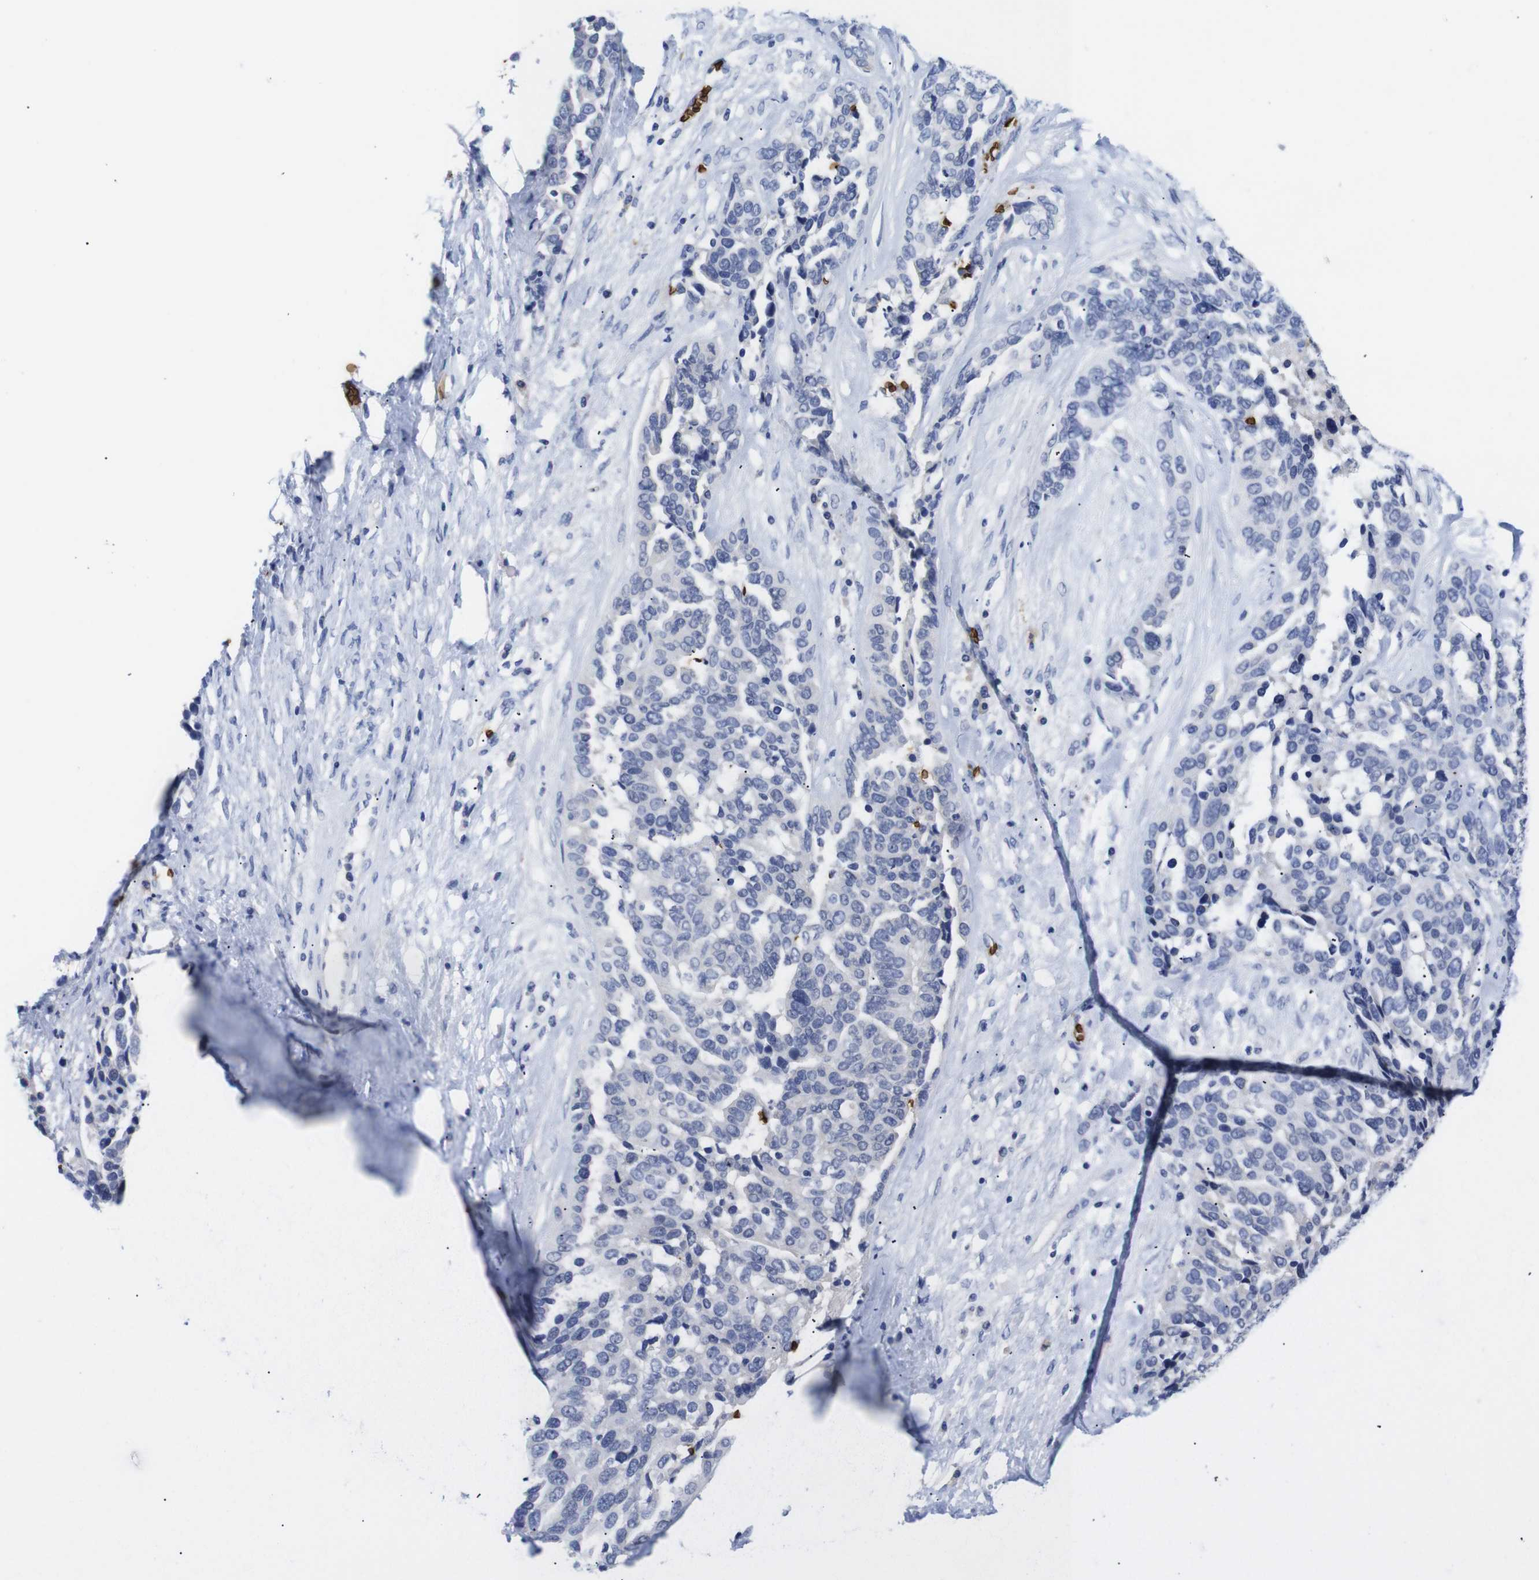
{"staining": {"intensity": "negative", "quantity": "none", "location": "none"}, "tissue": "ovarian cancer", "cell_type": "Tumor cells", "image_type": "cancer", "snomed": [{"axis": "morphology", "description": "Cystadenocarcinoma, serous, NOS"}, {"axis": "topography", "description": "Ovary"}], "caption": "This is an immunohistochemistry (IHC) photomicrograph of ovarian cancer (serous cystadenocarcinoma). There is no expression in tumor cells.", "gene": "S1PR2", "patient": {"sex": "female", "age": 44}}